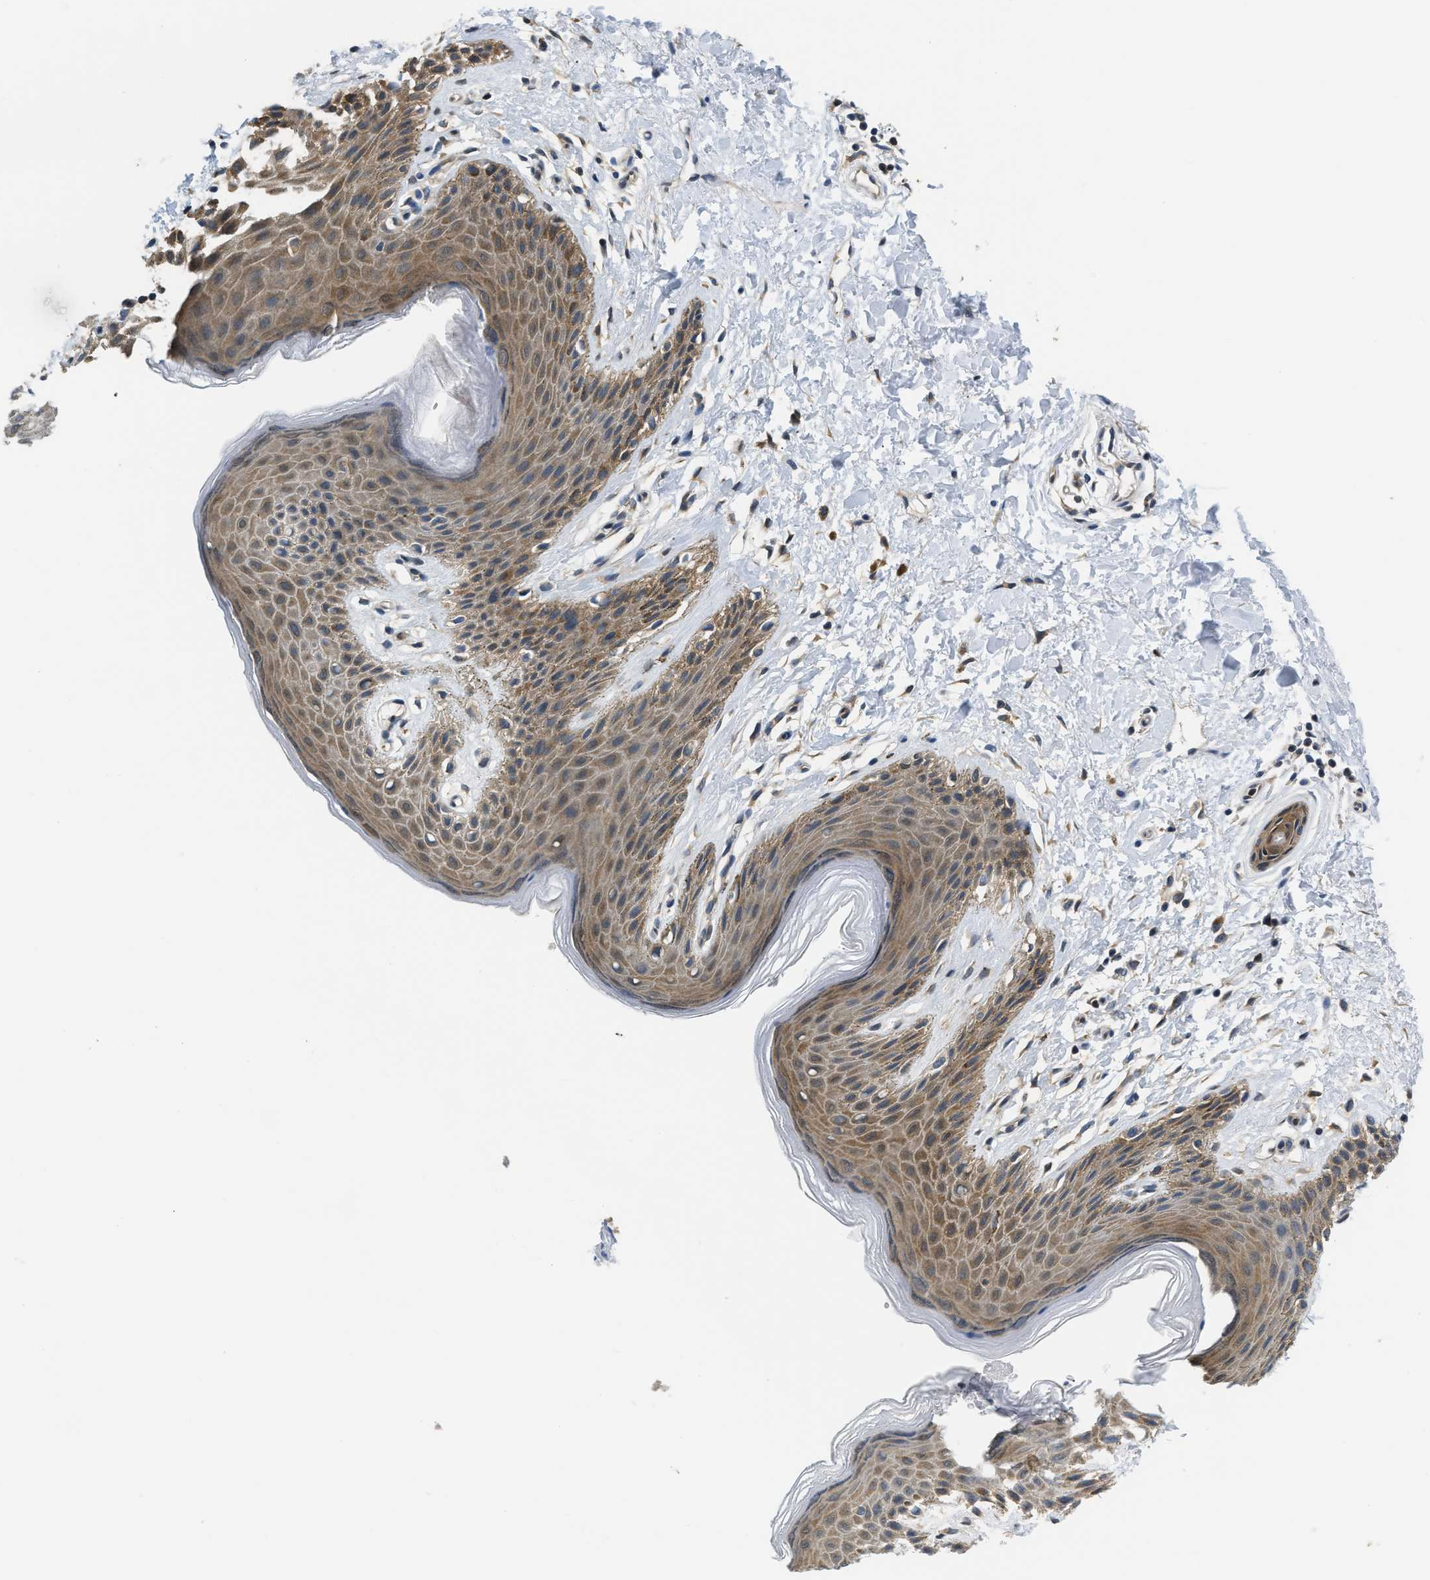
{"staining": {"intensity": "moderate", "quantity": ">75%", "location": "cytoplasmic/membranous"}, "tissue": "skin", "cell_type": "Epidermal cells", "image_type": "normal", "snomed": [{"axis": "morphology", "description": "Normal tissue, NOS"}, {"axis": "topography", "description": "Anal"}], "caption": "Skin stained for a protein demonstrates moderate cytoplasmic/membranous positivity in epidermal cells.", "gene": "EIF4EBP2", "patient": {"sex": "male", "age": 44}}